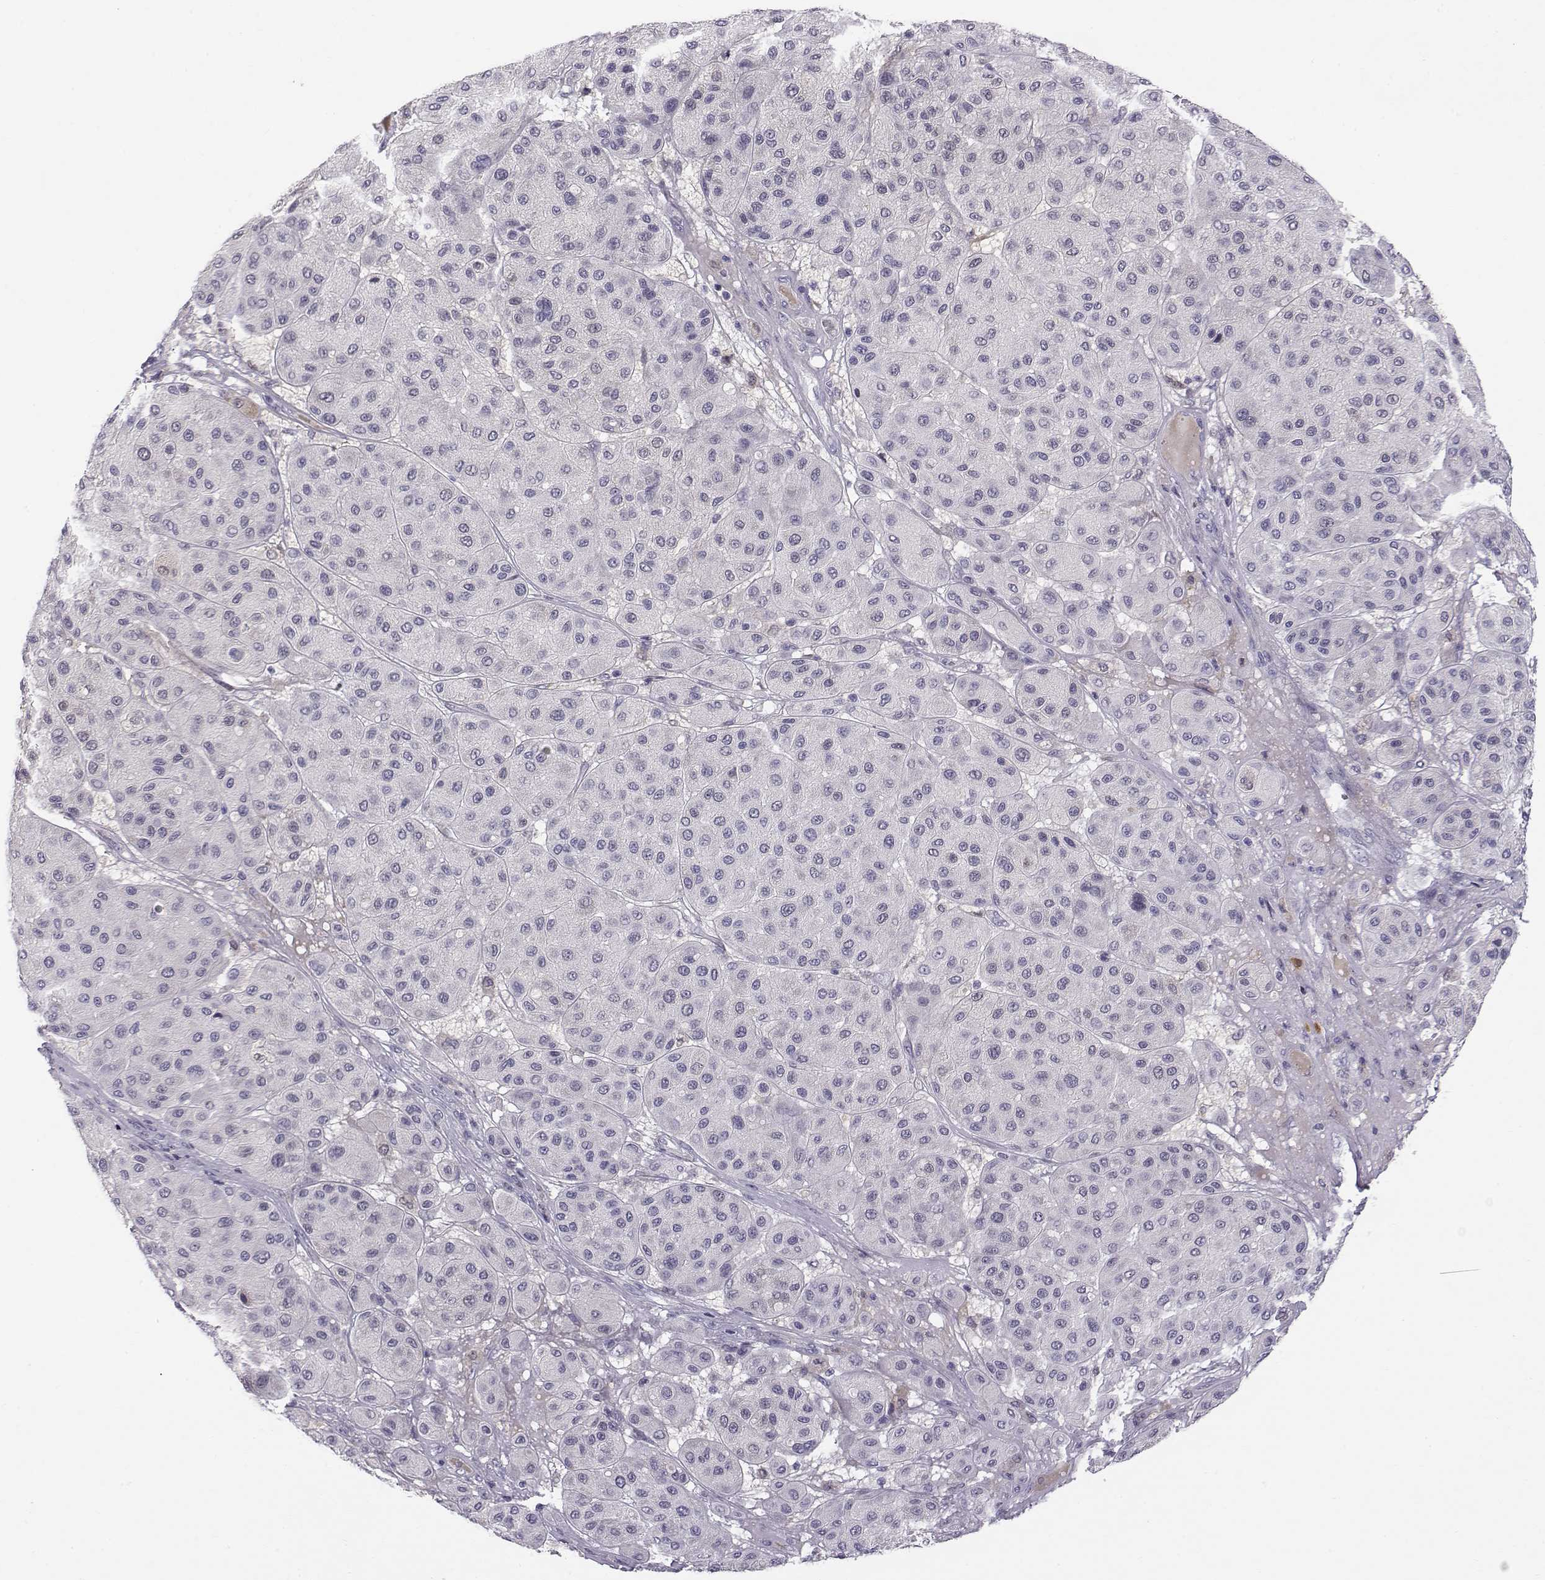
{"staining": {"intensity": "negative", "quantity": "none", "location": "none"}, "tissue": "melanoma", "cell_type": "Tumor cells", "image_type": "cancer", "snomed": [{"axis": "morphology", "description": "Malignant melanoma, Metastatic site"}, {"axis": "topography", "description": "Smooth muscle"}], "caption": "Immunohistochemical staining of melanoma shows no significant expression in tumor cells.", "gene": "ACSL6", "patient": {"sex": "male", "age": 41}}